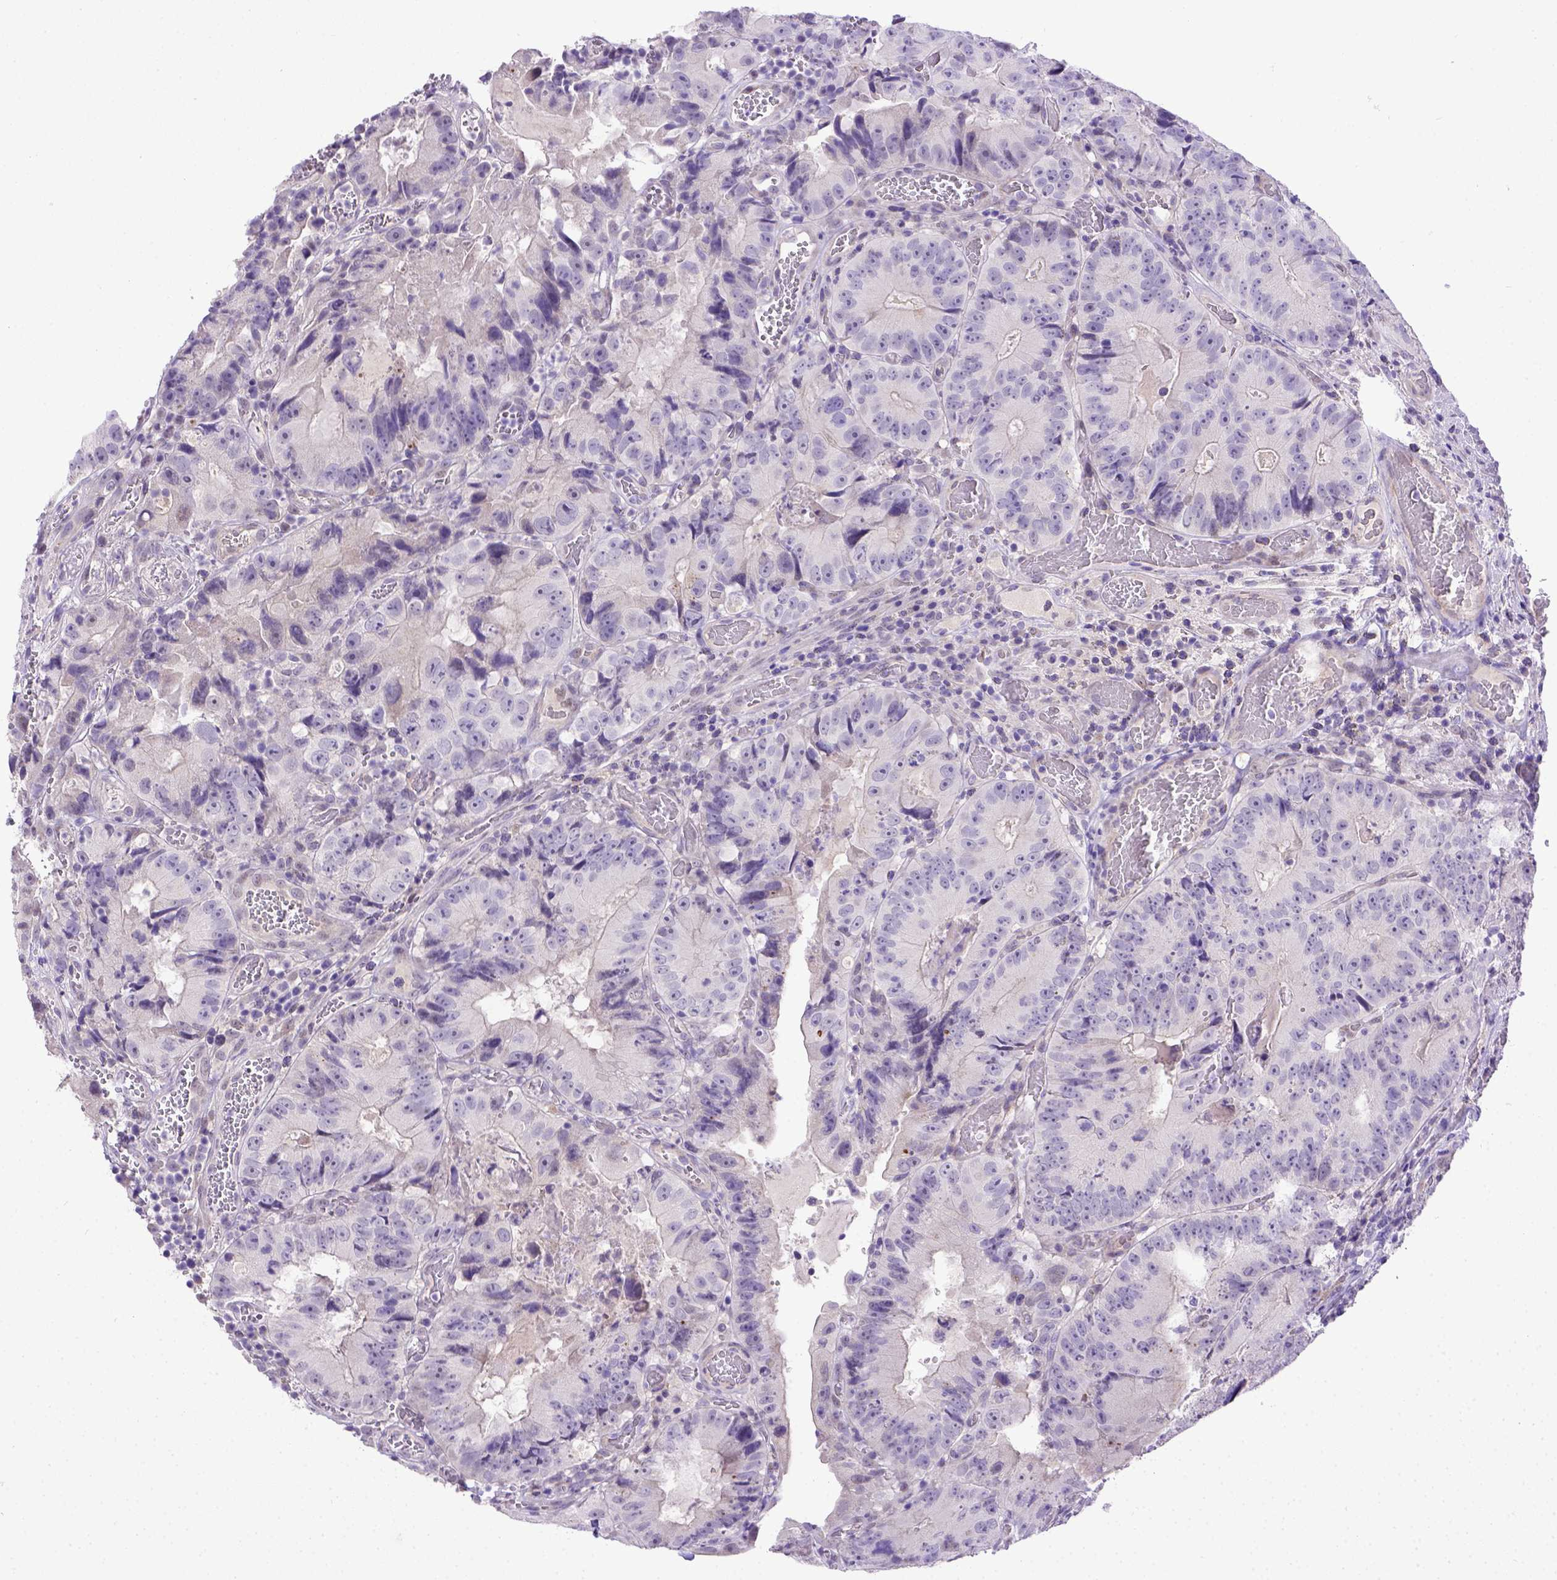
{"staining": {"intensity": "negative", "quantity": "none", "location": "none"}, "tissue": "colorectal cancer", "cell_type": "Tumor cells", "image_type": "cancer", "snomed": [{"axis": "morphology", "description": "Adenocarcinoma, NOS"}, {"axis": "topography", "description": "Colon"}], "caption": "A histopathology image of human colorectal cancer is negative for staining in tumor cells.", "gene": "BTN1A1", "patient": {"sex": "female", "age": 86}}